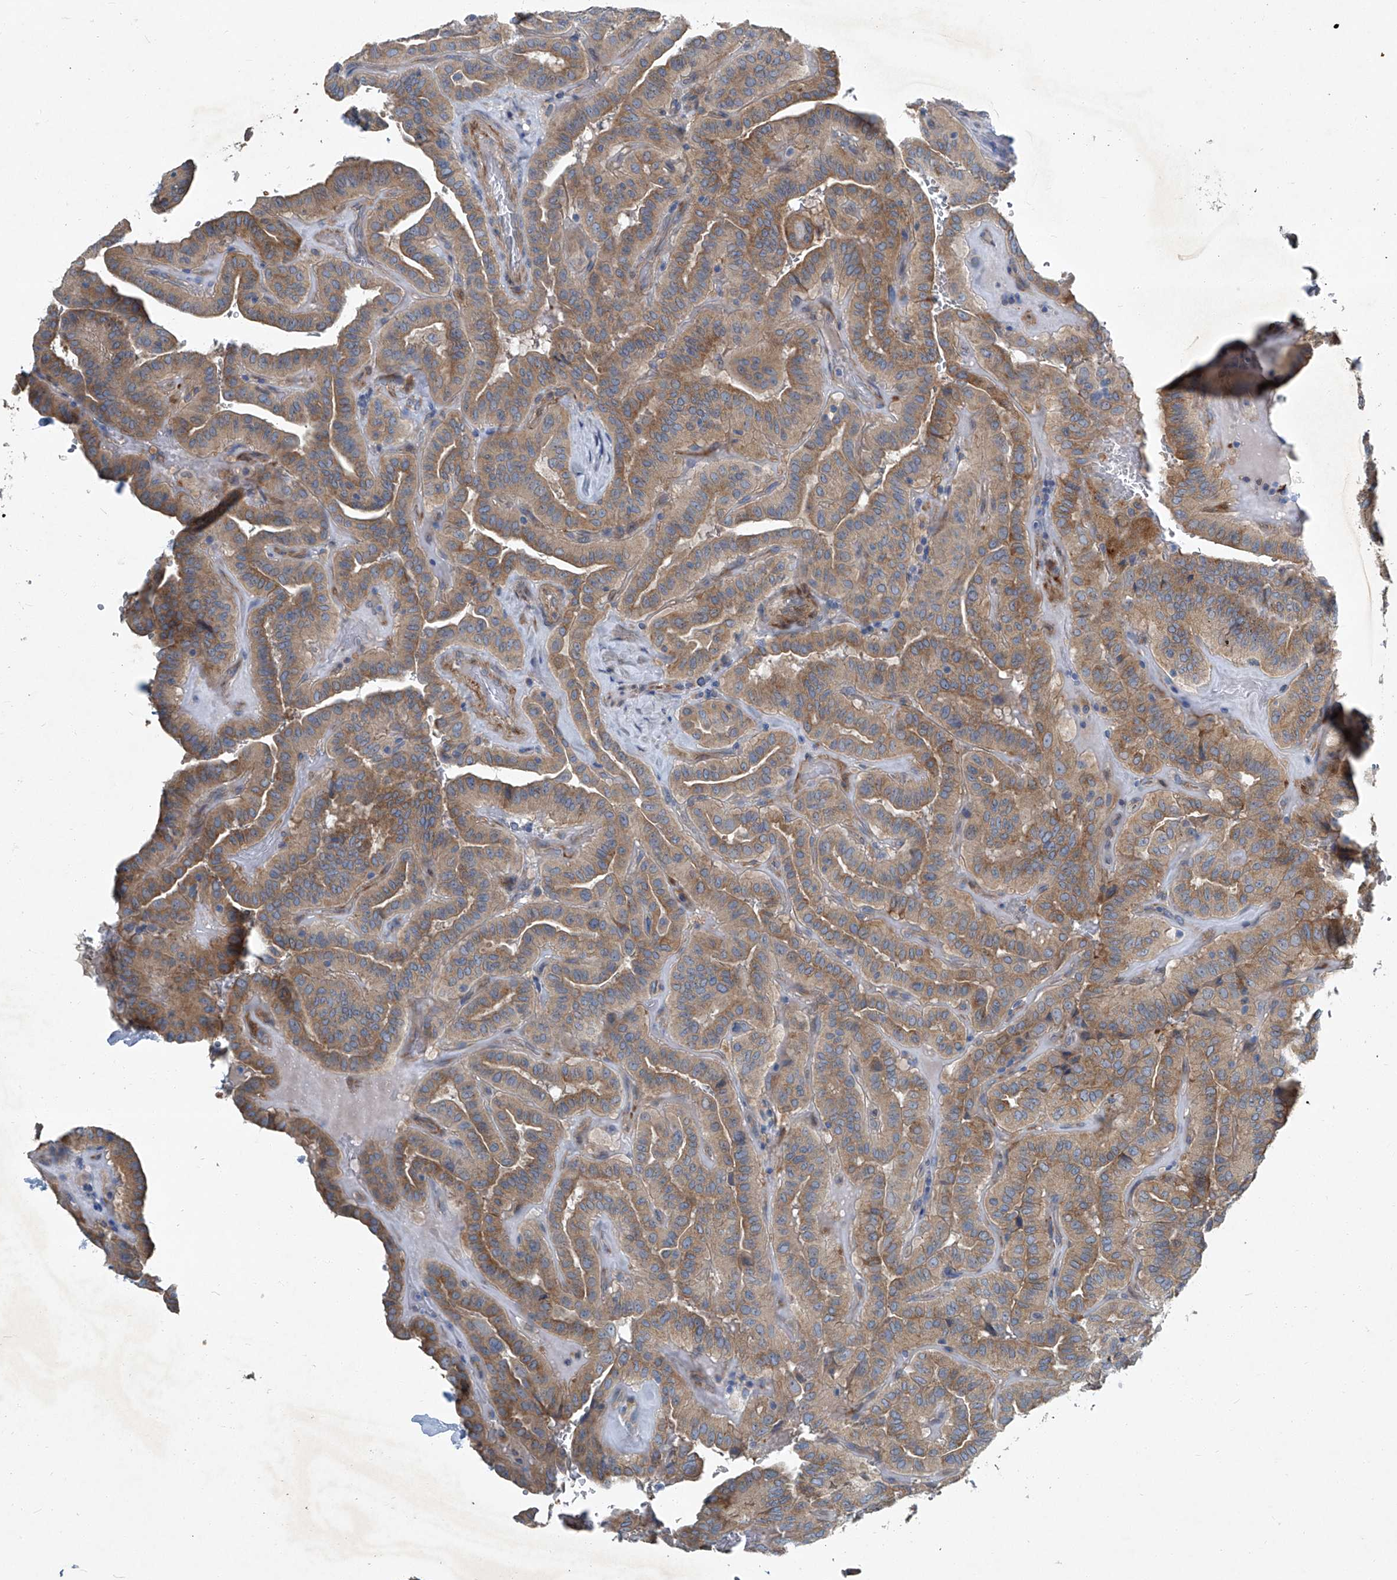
{"staining": {"intensity": "moderate", "quantity": ">75%", "location": "cytoplasmic/membranous"}, "tissue": "thyroid cancer", "cell_type": "Tumor cells", "image_type": "cancer", "snomed": [{"axis": "morphology", "description": "Papillary adenocarcinoma, NOS"}, {"axis": "topography", "description": "Thyroid gland"}], "caption": "Moderate cytoplasmic/membranous expression for a protein is identified in approximately >75% of tumor cells of thyroid cancer (papillary adenocarcinoma) using IHC.", "gene": "SLC26A11", "patient": {"sex": "male", "age": 77}}